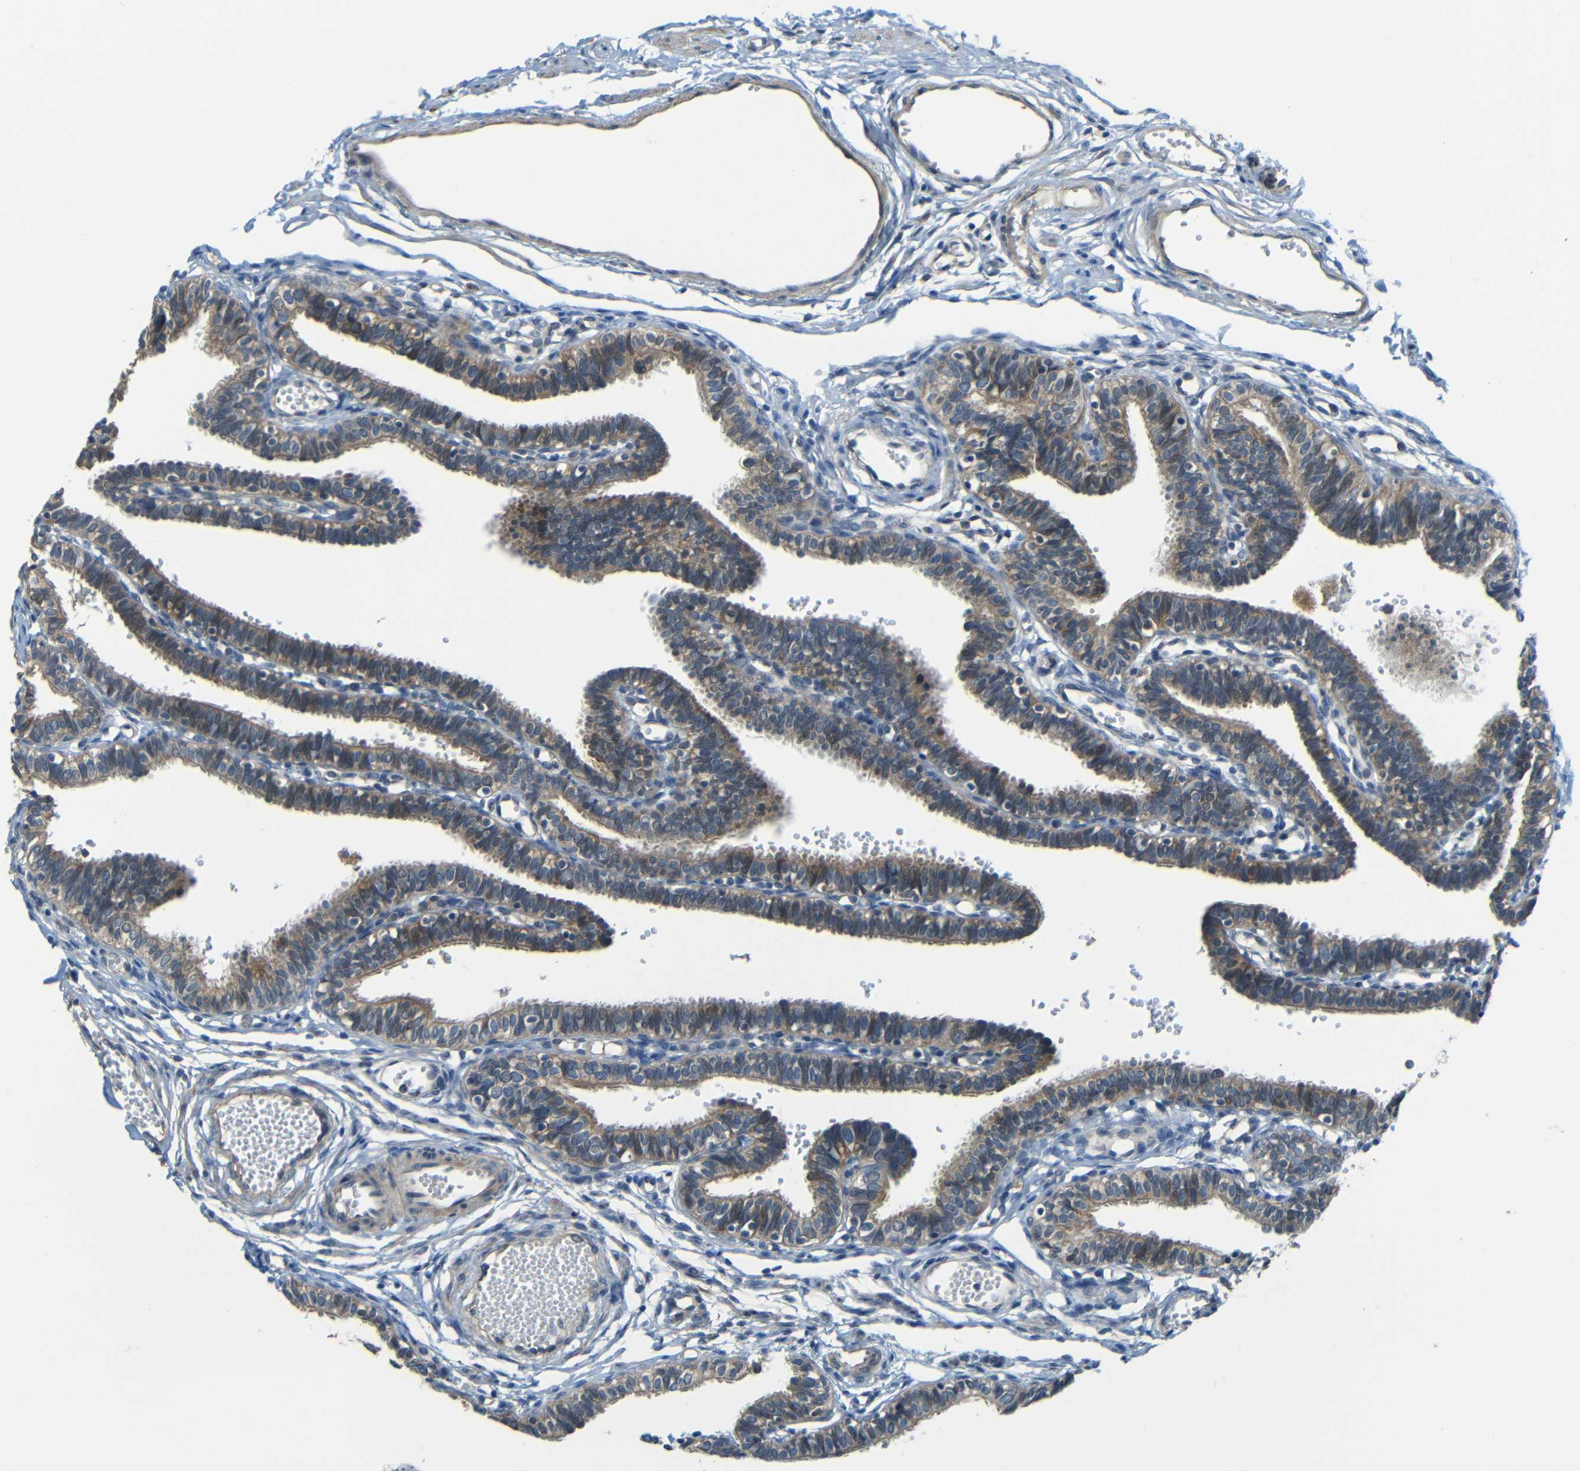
{"staining": {"intensity": "weak", "quantity": ">75%", "location": "cytoplasmic/membranous"}, "tissue": "fallopian tube", "cell_type": "Glandular cells", "image_type": "normal", "snomed": [{"axis": "morphology", "description": "Normal tissue, NOS"}, {"axis": "topography", "description": "Fallopian tube"}, {"axis": "topography", "description": "Placenta"}], "caption": "Benign fallopian tube displays weak cytoplasmic/membranous expression in about >75% of glandular cells The protein is shown in brown color, while the nuclei are stained blue..", "gene": "FNDC3A", "patient": {"sex": "female", "age": 34}}